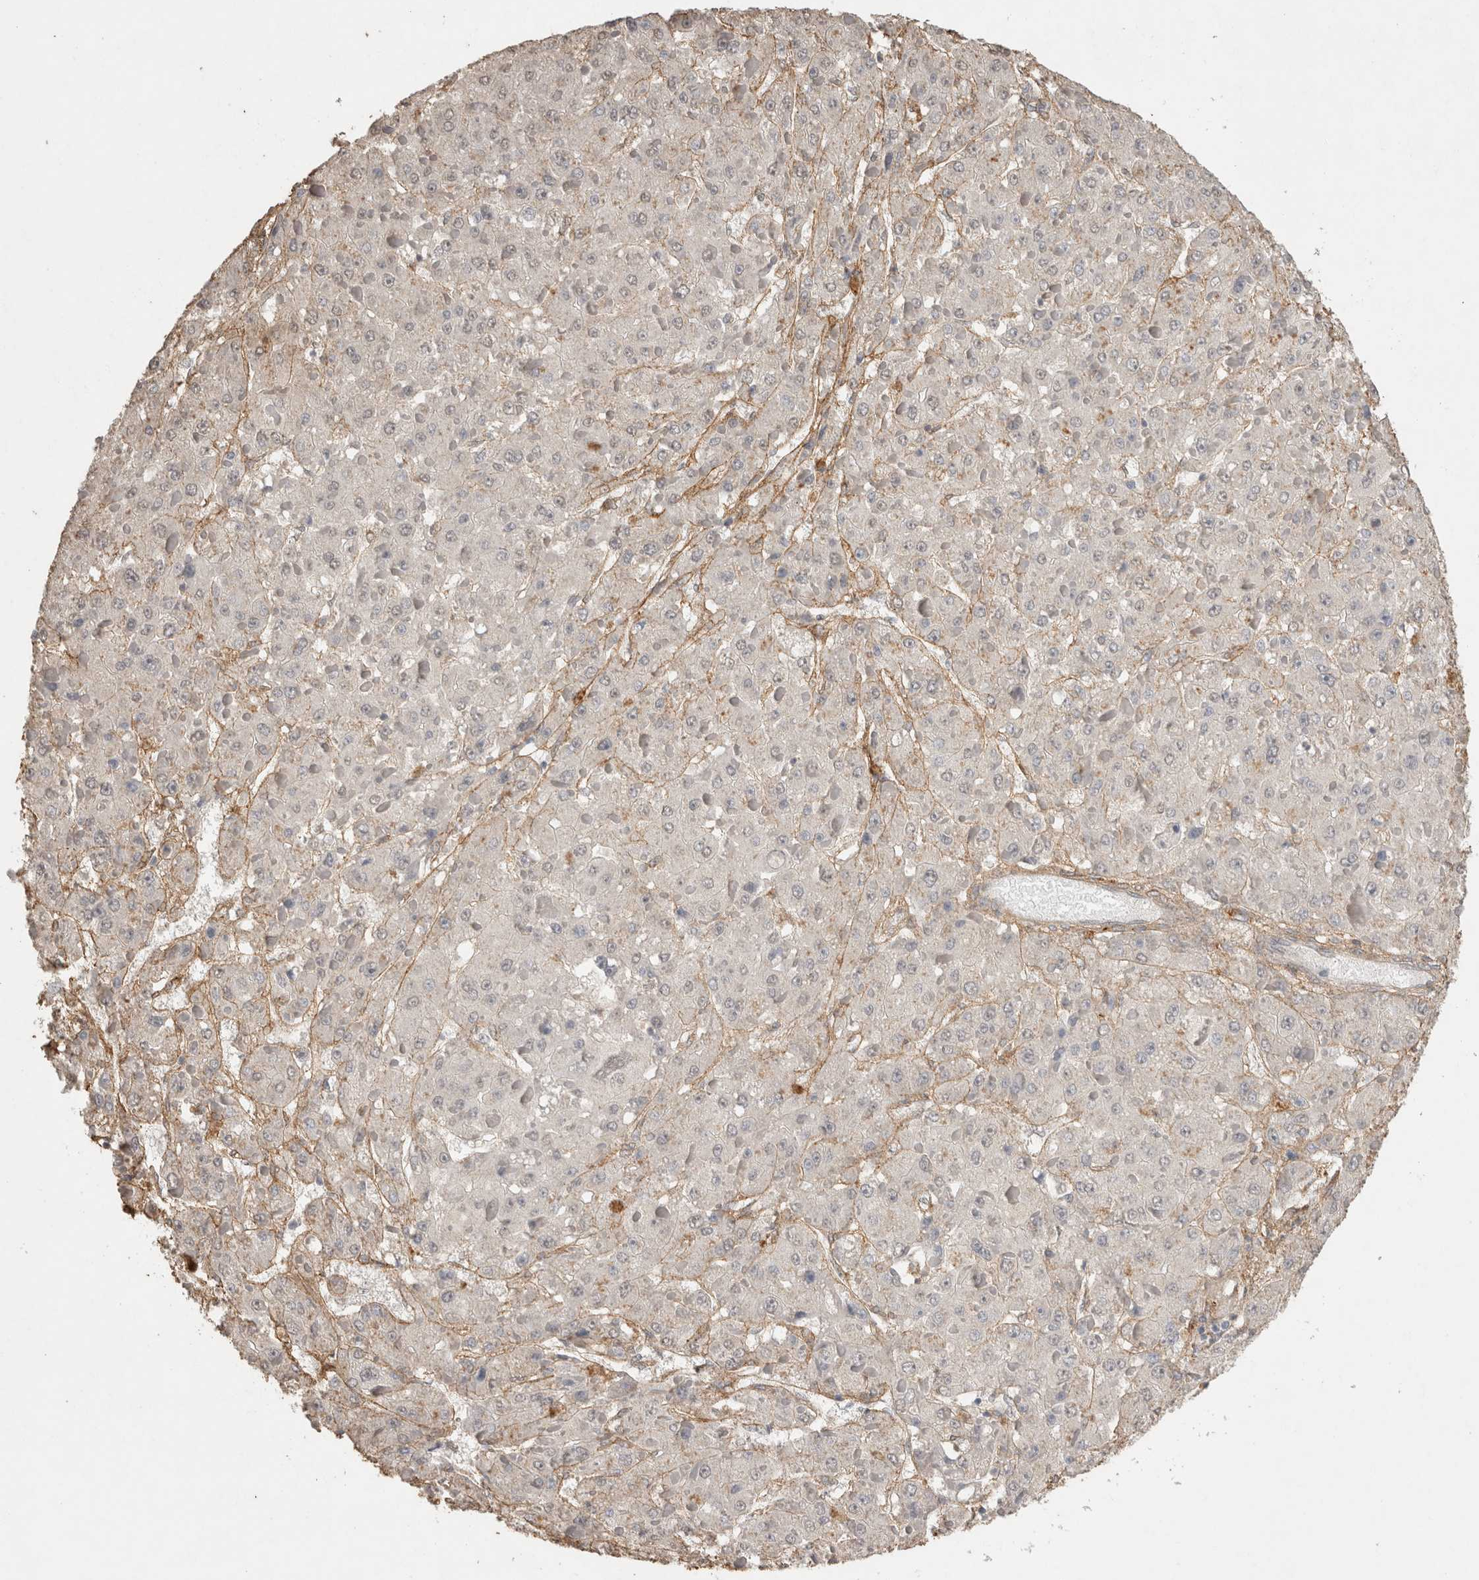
{"staining": {"intensity": "moderate", "quantity": "<25%", "location": "cytoplasmic/membranous"}, "tissue": "liver cancer", "cell_type": "Tumor cells", "image_type": "cancer", "snomed": [{"axis": "morphology", "description": "Carcinoma, Hepatocellular, NOS"}, {"axis": "topography", "description": "Liver"}], "caption": "Immunohistochemistry image of liver hepatocellular carcinoma stained for a protein (brown), which exhibits low levels of moderate cytoplasmic/membranous staining in approximately <25% of tumor cells.", "gene": "C1QTNF5", "patient": {"sex": "female", "age": 73}}